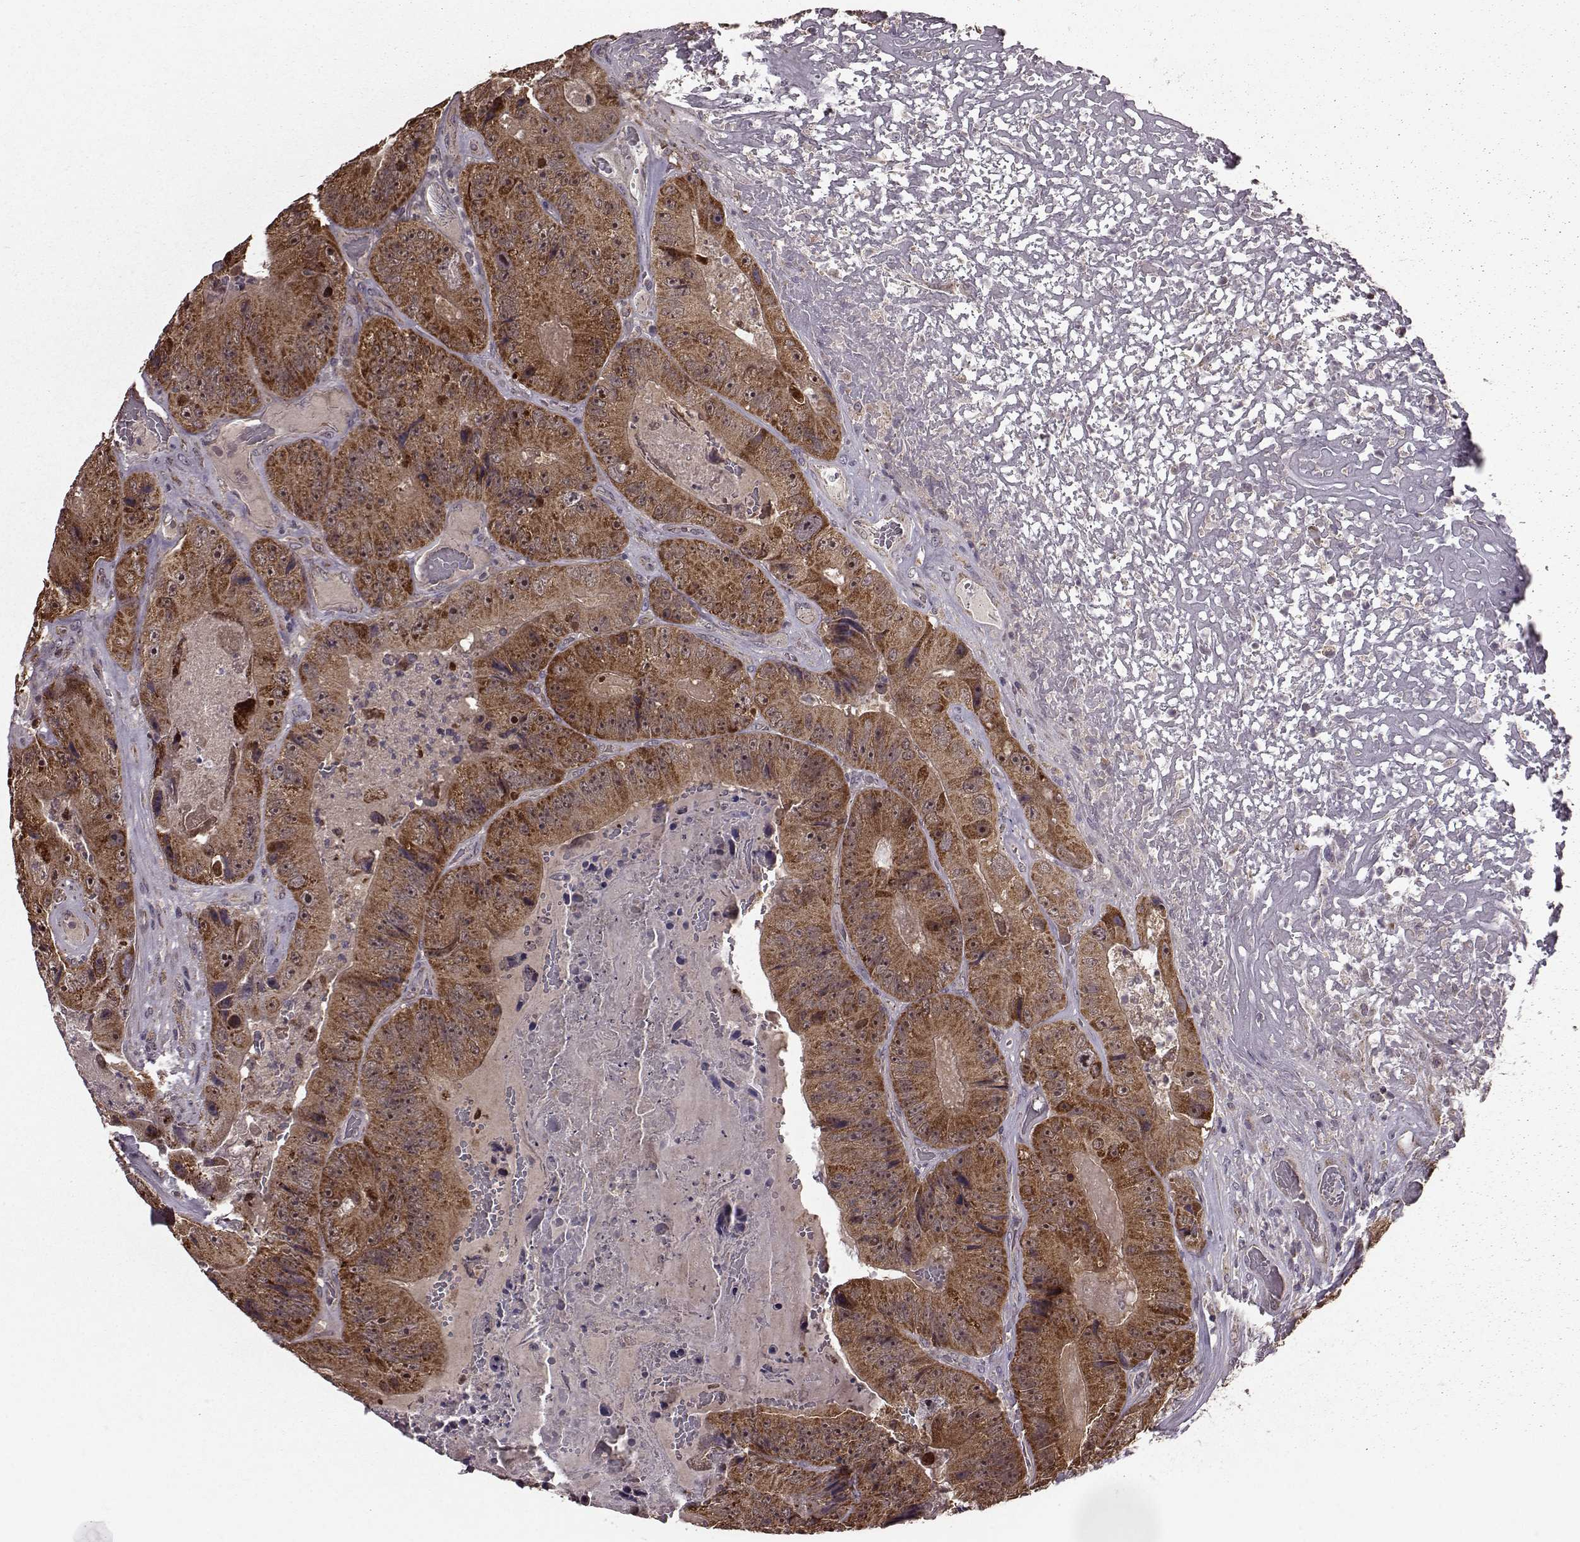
{"staining": {"intensity": "moderate", "quantity": ">75%", "location": "cytoplasmic/membranous"}, "tissue": "colorectal cancer", "cell_type": "Tumor cells", "image_type": "cancer", "snomed": [{"axis": "morphology", "description": "Adenocarcinoma, NOS"}, {"axis": "topography", "description": "Colon"}], "caption": "Immunohistochemical staining of adenocarcinoma (colorectal) exhibits moderate cytoplasmic/membranous protein staining in about >75% of tumor cells.", "gene": "PUDP", "patient": {"sex": "female", "age": 86}}